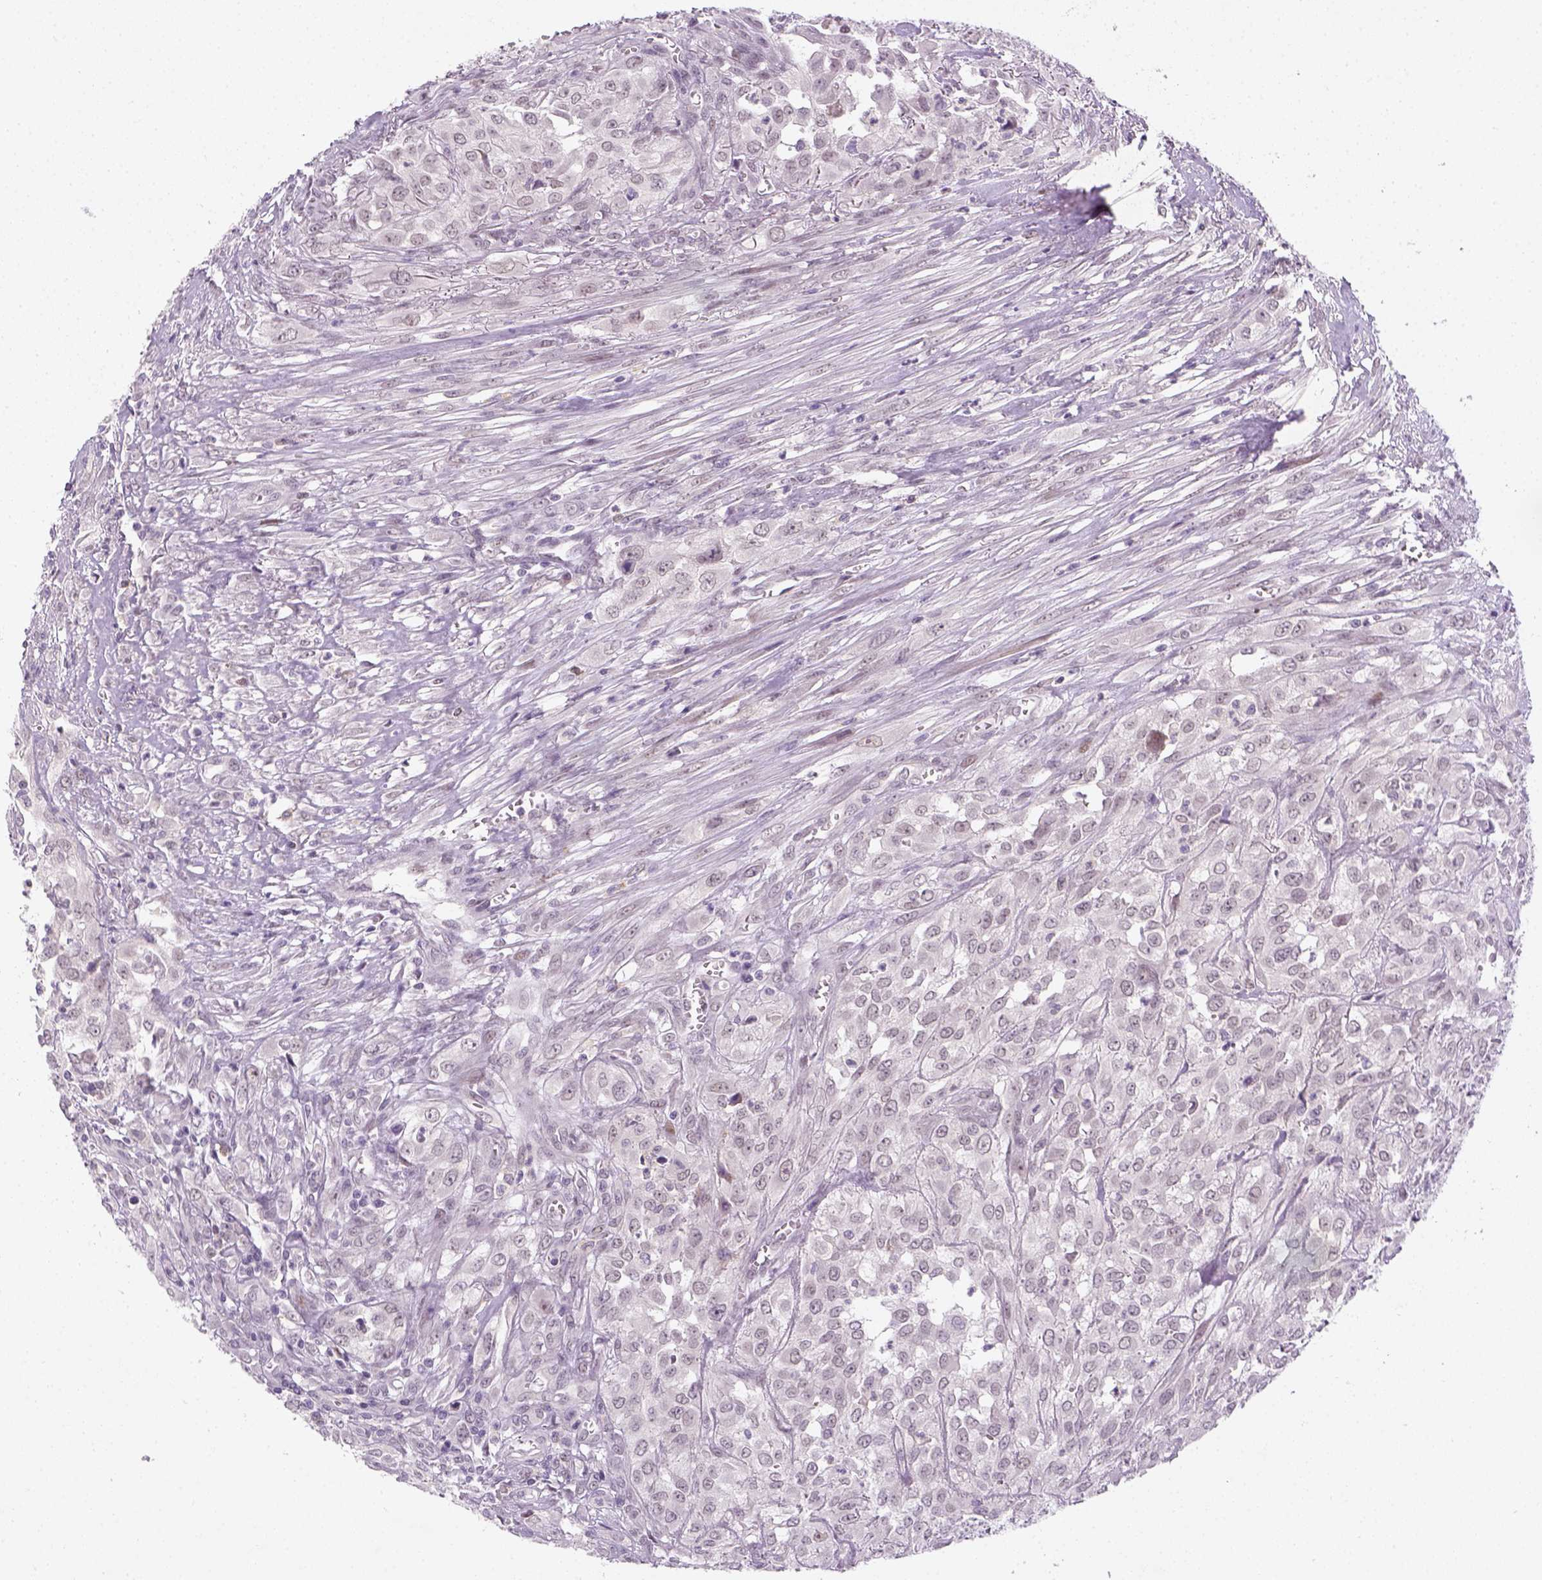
{"staining": {"intensity": "negative", "quantity": "none", "location": "none"}, "tissue": "urothelial cancer", "cell_type": "Tumor cells", "image_type": "cancer", "snomed": [{"axis": "morphology", "description": "Urothelial carcinoma, High grade"}, {"axis": "topography", "description": "Urinary bladder"}], "caption": "Micrograph shows no protein expression in tumor cells of urothelial carcinoma (high-grade) tissue.", "gene": "MAGEB3", "patient": {"sex": "male", "age": 67}}